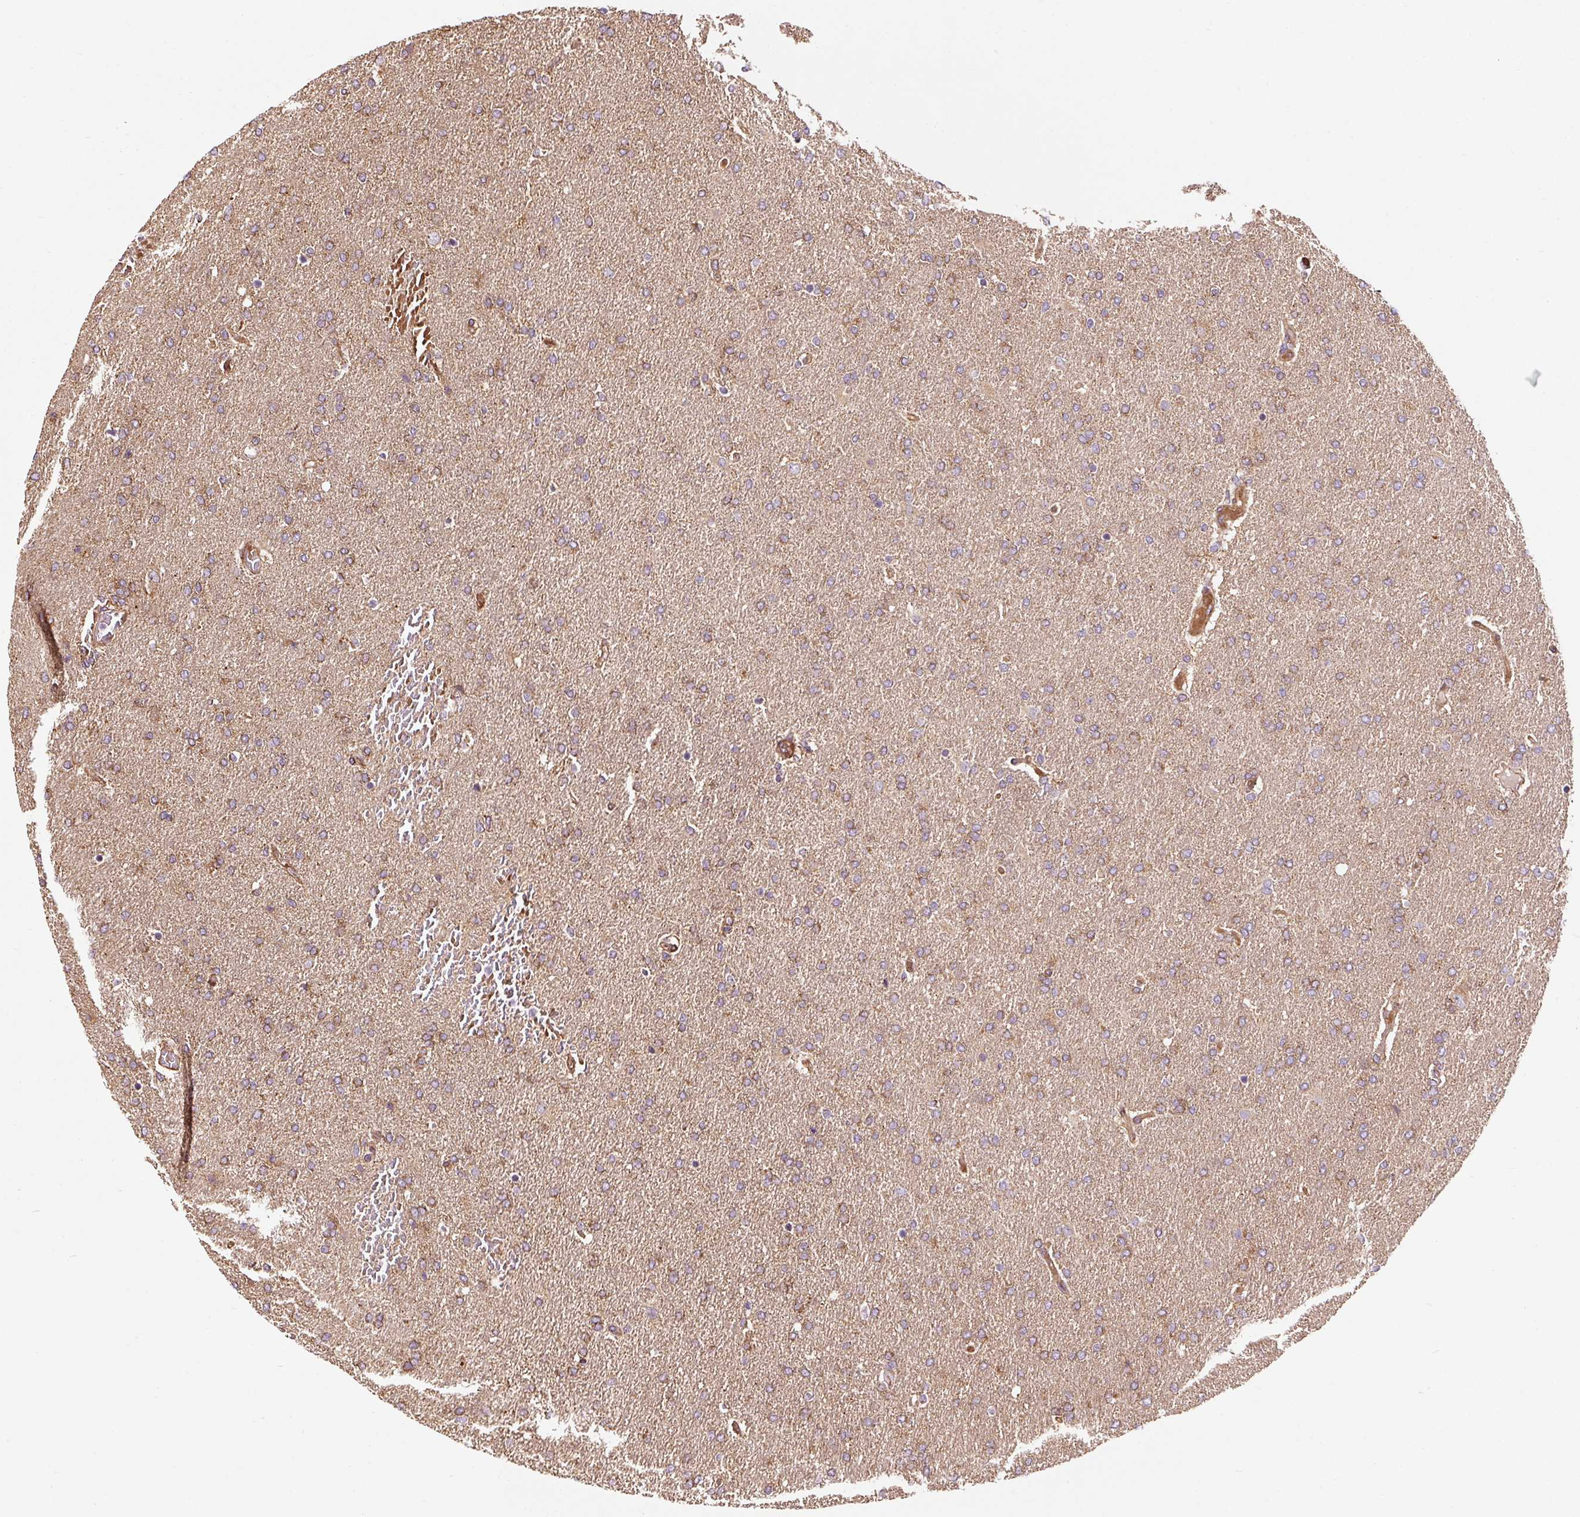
{"staining": {"intensity": "moderate", "quantity": ">75%", "location": "cytoplasmic/membranous"}, "tissue": "glioma", "cell_type": "Tumor cells", "image_type": "cancer", "snomed": [{"axis": "morphology", "description": "Glioma, malignant, High grade"}, {"axis": "topography", "description": "Brain"}], "caption": "Glioma stained with a protein marker exhibits moderate staining in tumor cells.", "gene": "ISCU", "patient": {"sex": "male", "age": 72}}